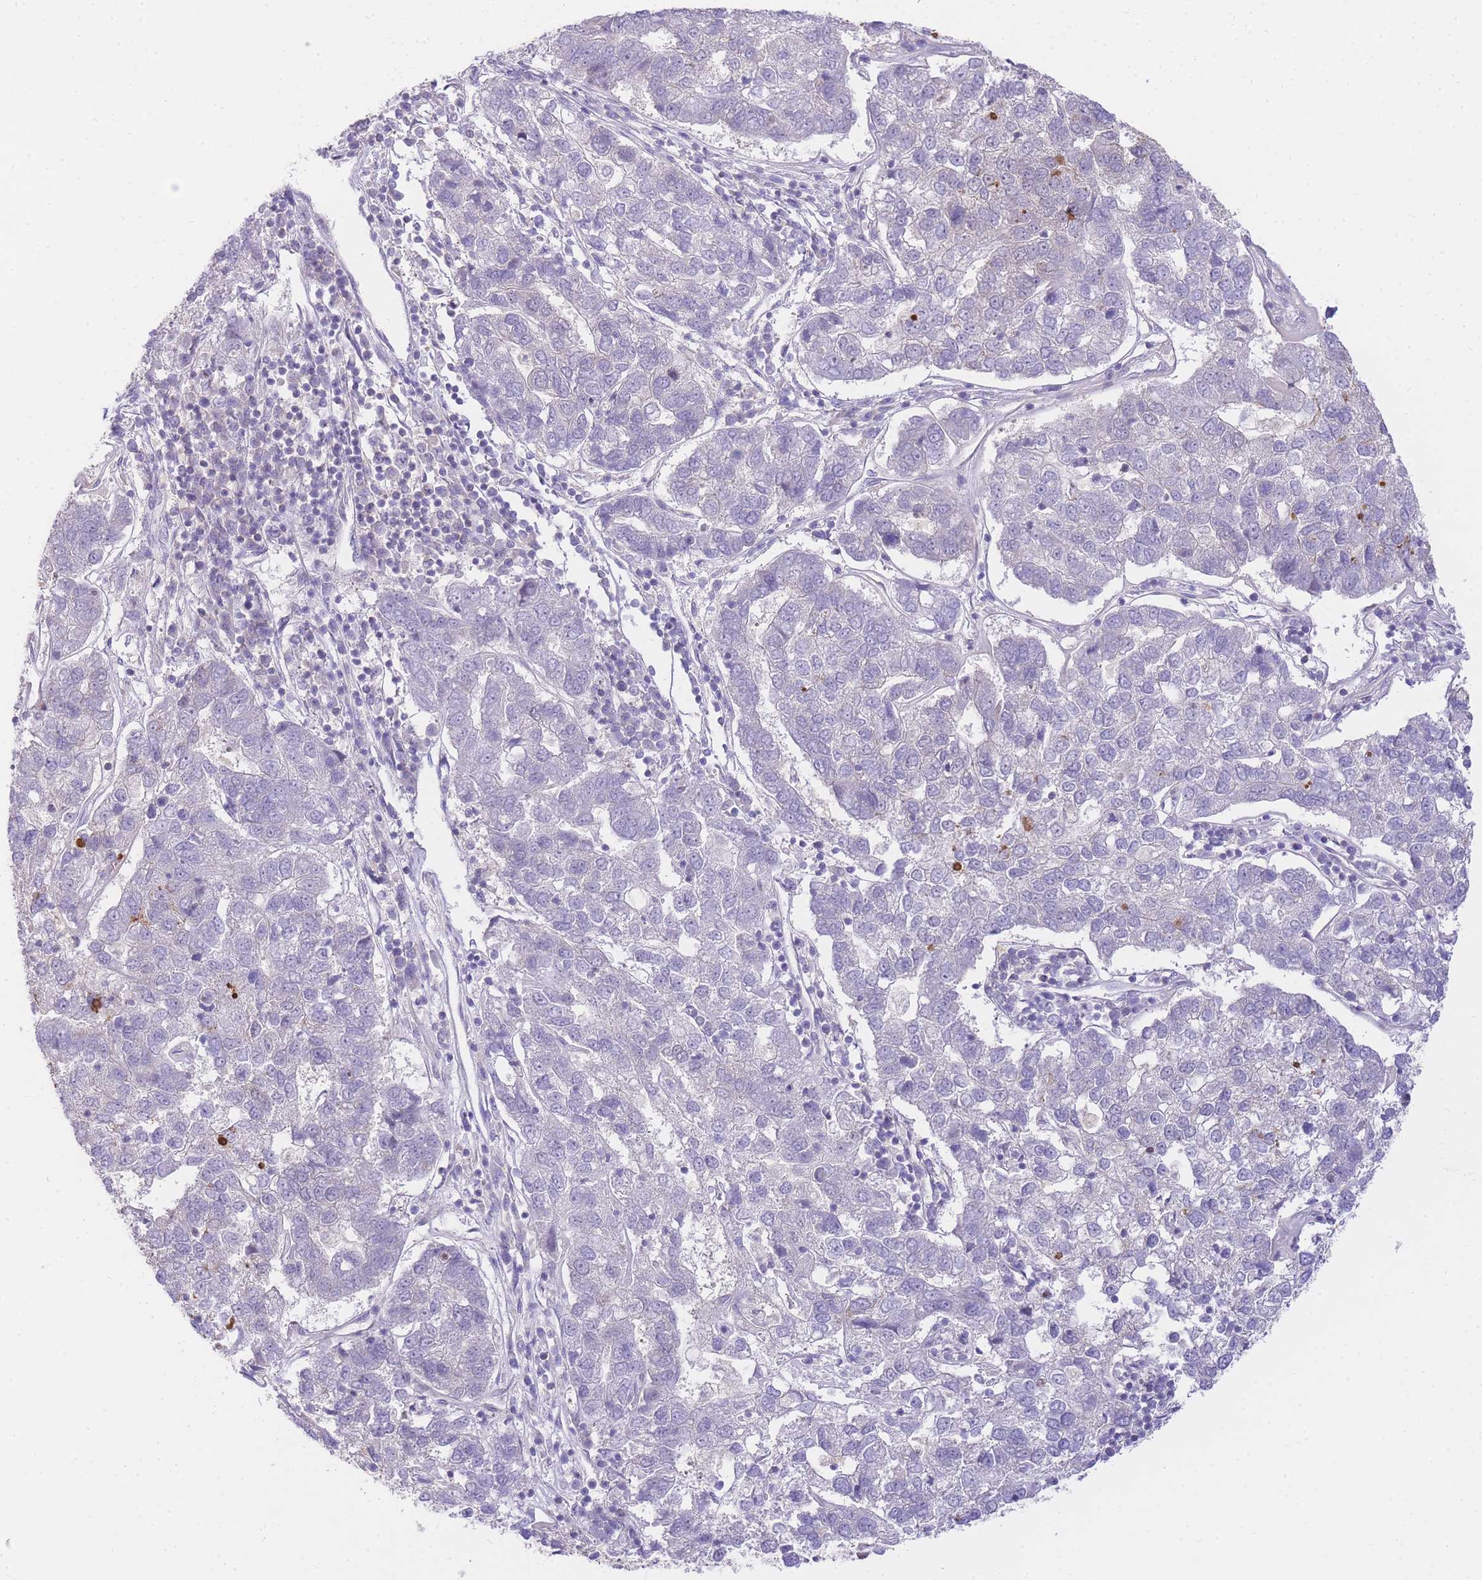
{"staining": {"intensity": "negative", "quantity": "none", "location": "none"}, "tissue": "pancreatic cancer", "cell_type": "Tumor cells", "image_type": "cancer", "snomed": [{"axis": "morphology", "description": "Adenocarcinoma, NOS"}, {"axis": "topography", "description": "Pancreas"}], "caption": "Photomicrograph shows no significant protein staining in tumor cells of adenocarcinoma (pancreatic).", "gene": "UBXN7", "patient": {"sex": "female", "age": 61}}